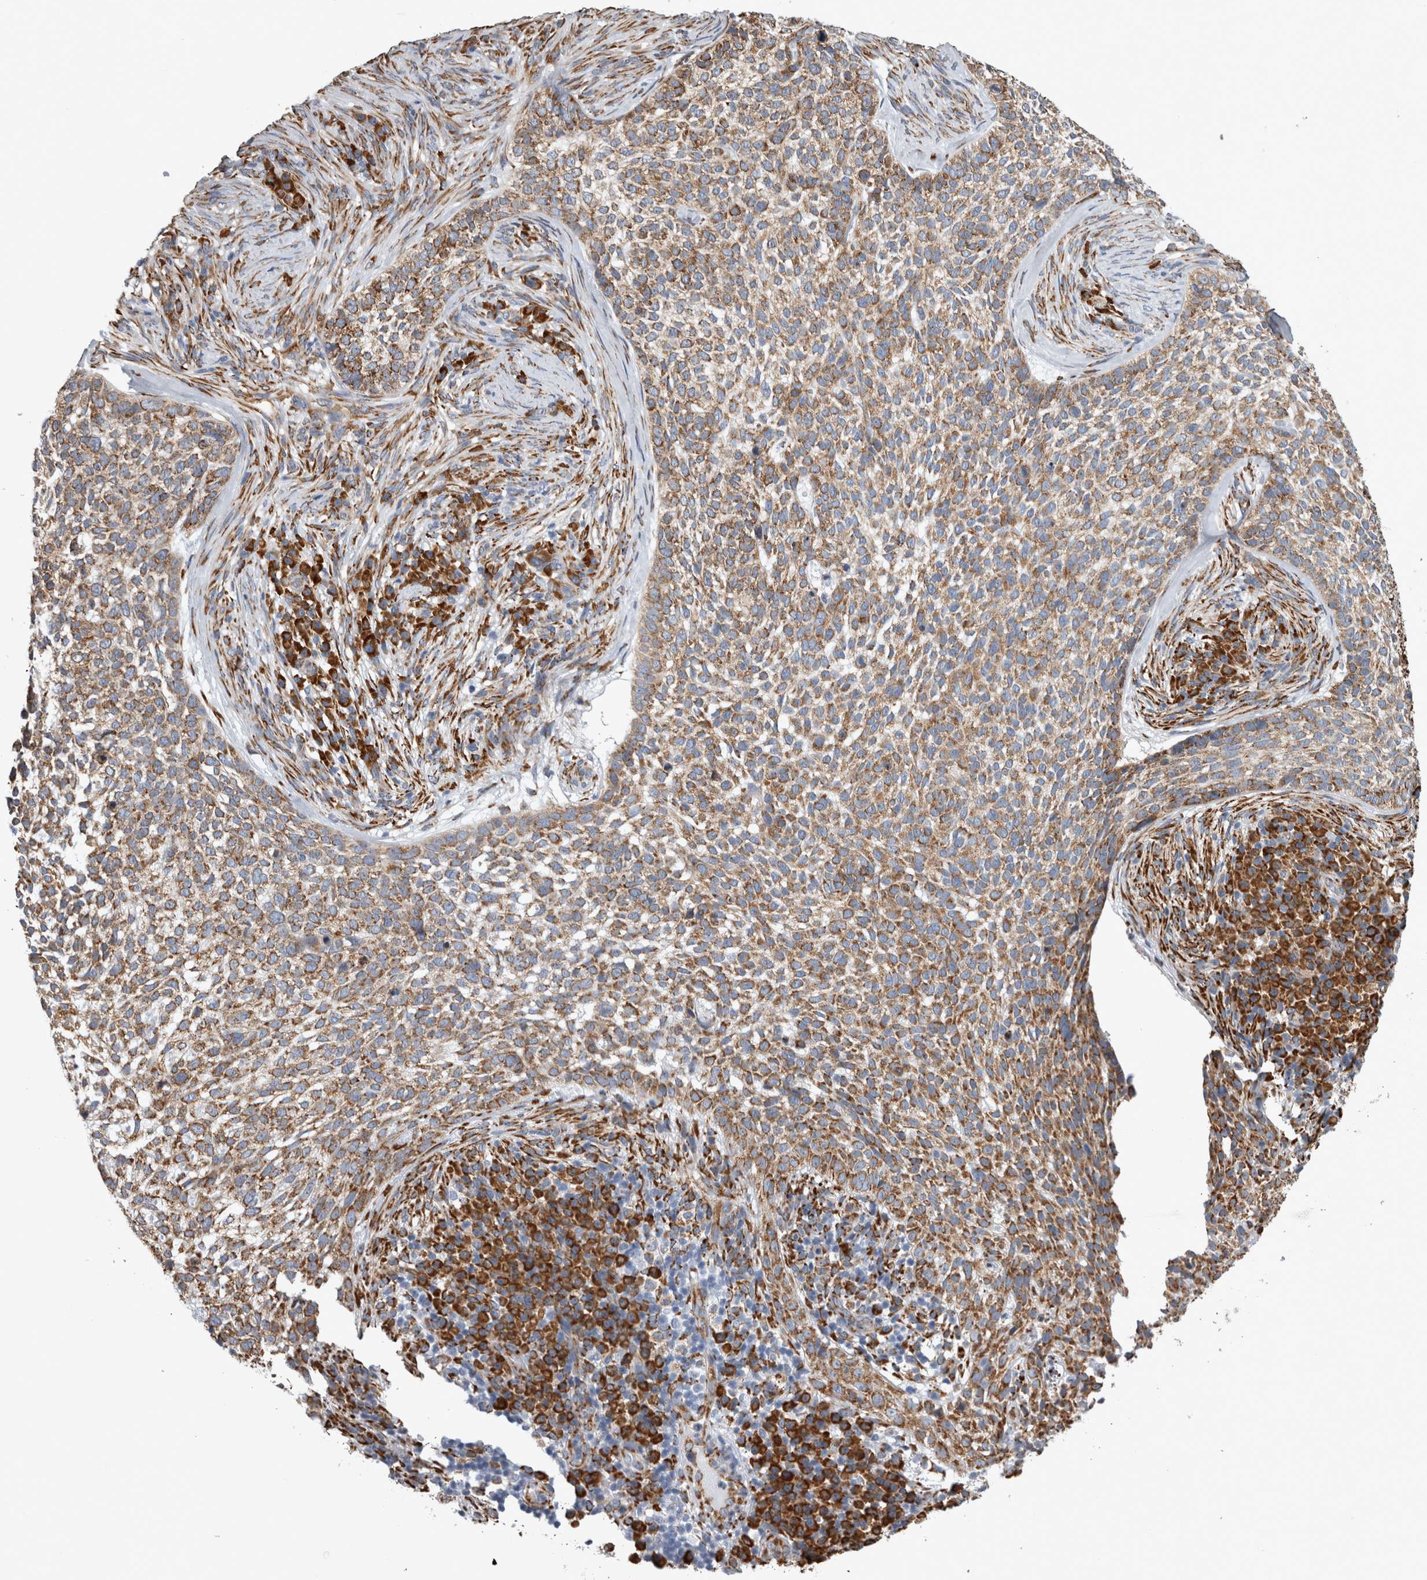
{"staining": {"intensity": "moderate", "quantity": ">75%", "location": "cytoplasmic/membranous"}, "tissue": "skin cancer", "cell_type": "Tumor cells", "image_type": "cancer", "snomed": [{"axis": "morphology", "description": "Basal cell carcinoma"}, {"axis": "topography", "description": "Skin"}], "caption": "Skin cancer stained for a protein shows moderate cytoplasmic/membranous positivity in tumor cells.", "gene": "FHIP2B", "patient": {"sex": "female", "age": 64}}